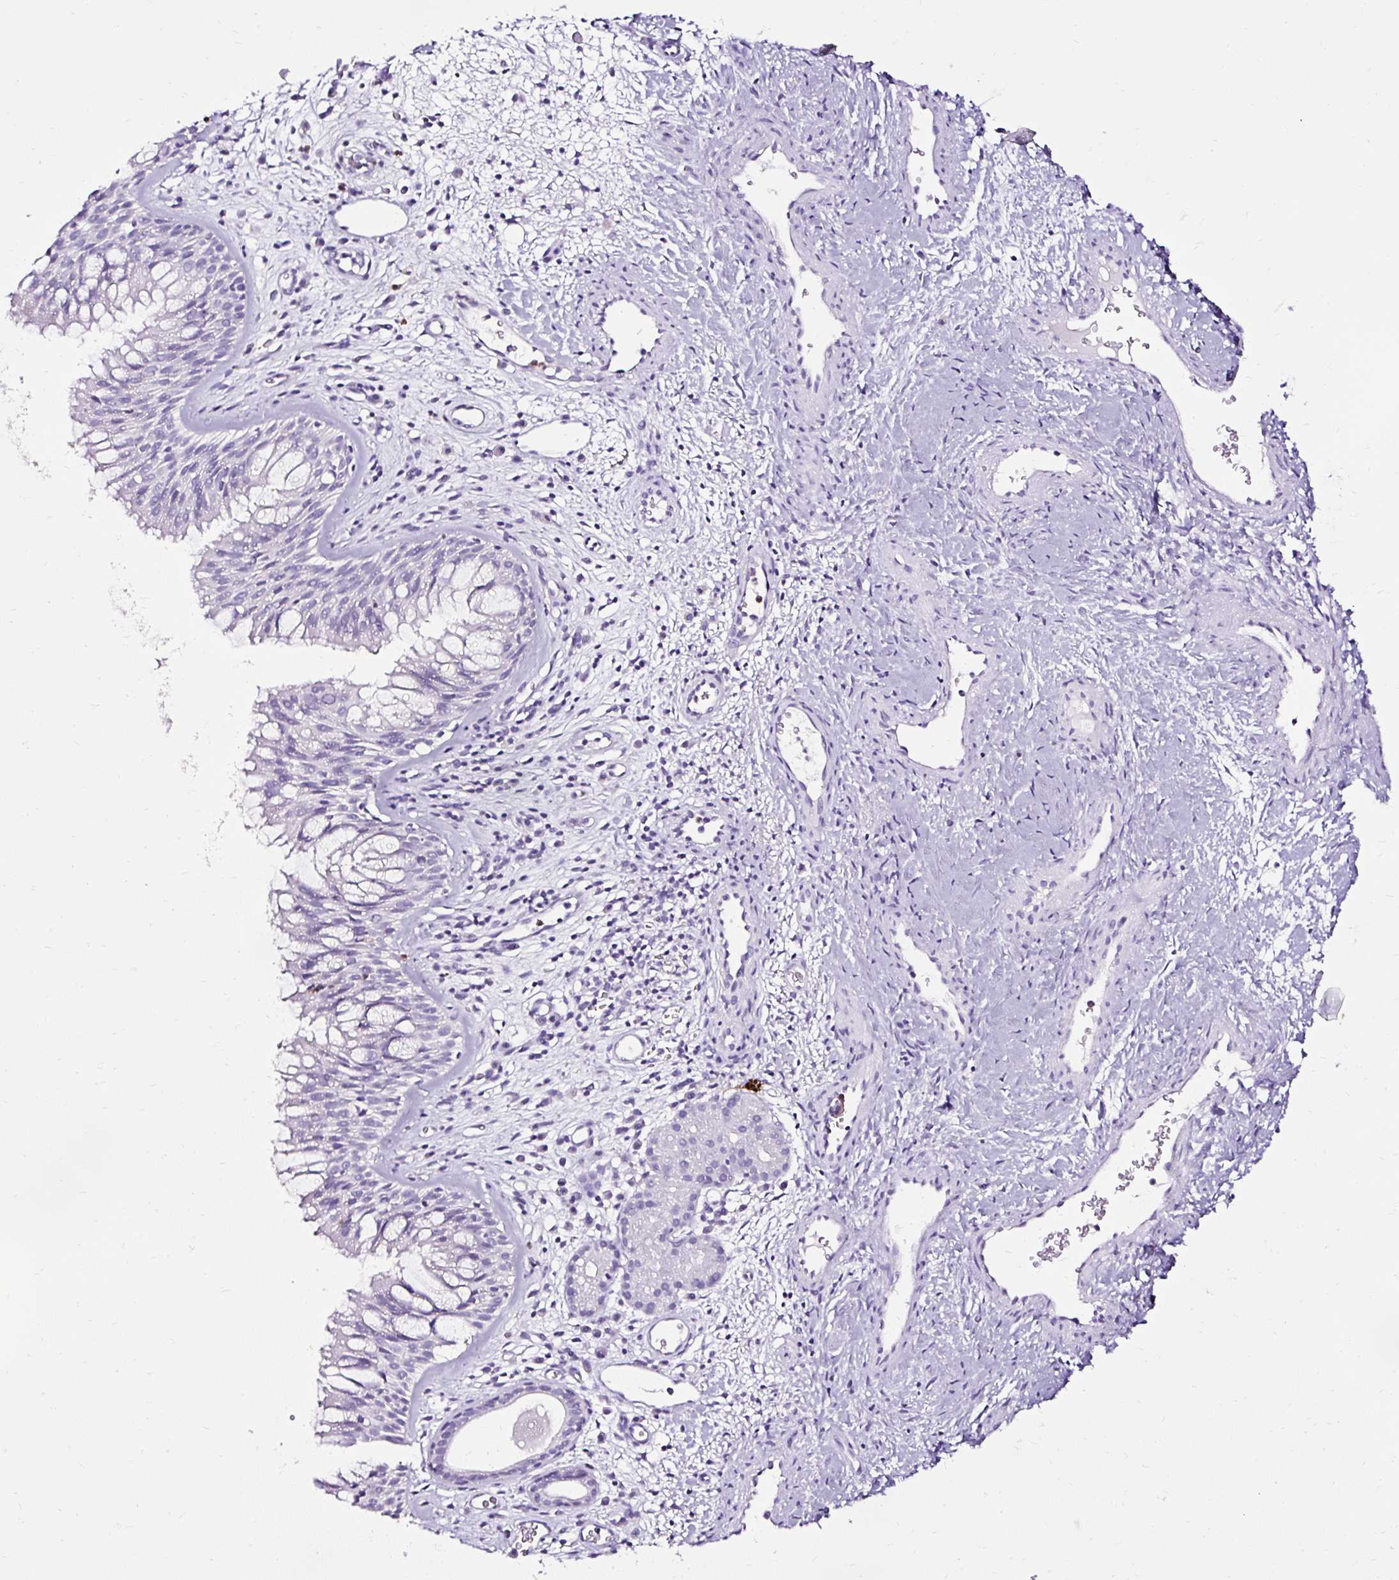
{"staining": {"intensity": "negative", "quantity": "none", "location": "none"}, "tissue": "nasopharynx", "cell_type": "Respiratory epithelial cells", "image_type": "normal", "snomed": [{"axis": "morphology", "description": "Normal tissue, NOS"}, {"axis": "topography", "description": "Nasopharynx"}], "caption": "The histopathology image shows no staining of respiratory epithelial cells in unremarkable nasopharynx.", "gene": "SLC7A8", "patient": {"sex": "male", "age": 65}}